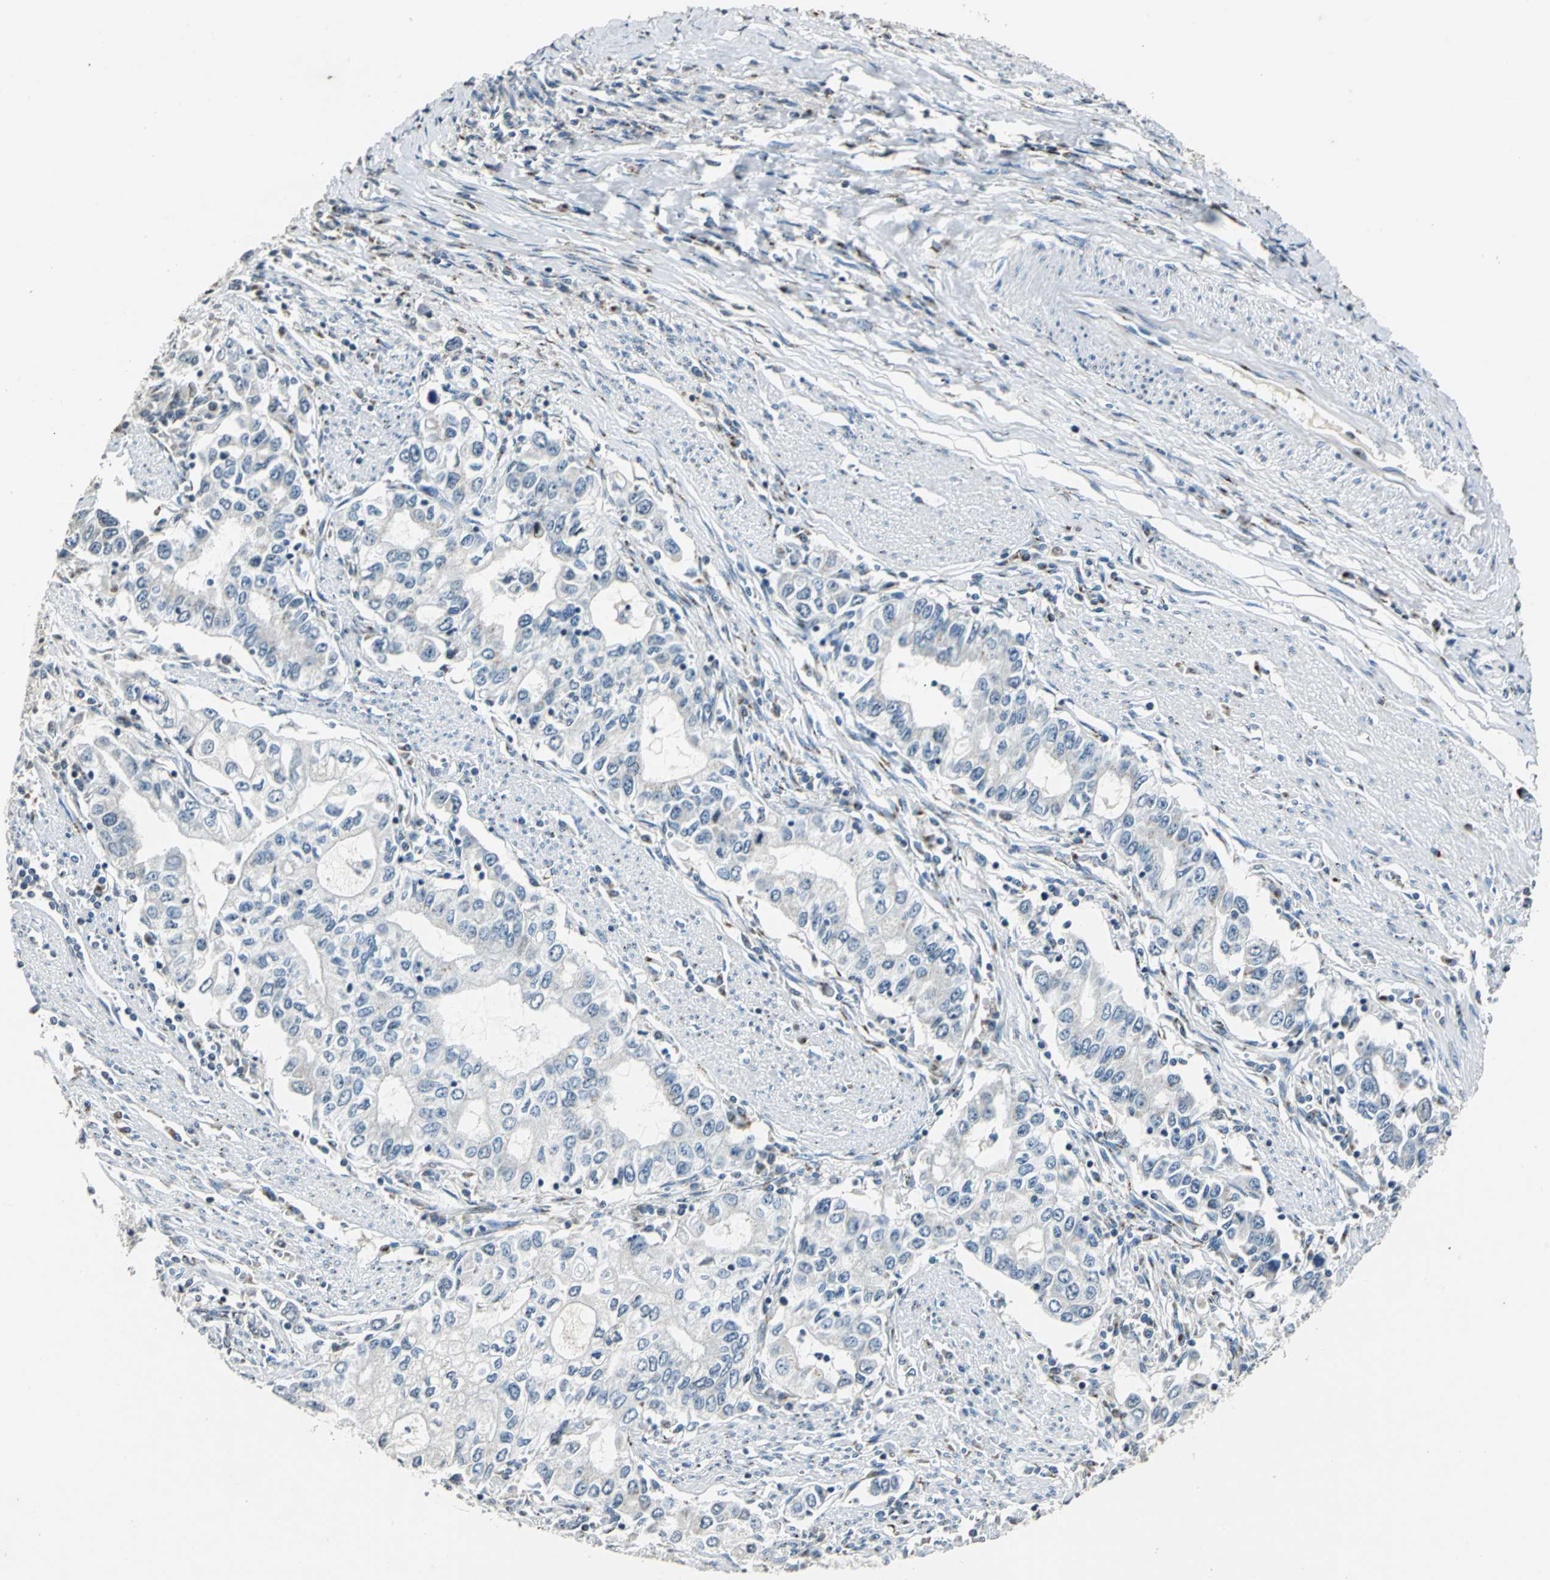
{"staining": {"intensity": "negative", "quantity": "none", "location": "none"}, "tissue": "stomach cancer", "cell_type": "Tumor cells", "image_type": "cancer", "snomed": [{"axis": "morphology", "description": "Adenocarcinoma, NOS"}, {"axis": "topography", "description": "Stomach, lower"}], "caption": "This image is of stomach cancer (adenocarcinoma) stained with IHC to label a protein in brown with the nuclei are counter-stained blue. There is no positivity in tumor cells. (Stains: DAB (3,3'-diaminobenzidine) immunohistochemistry (IHC) with hematoxylin counter stain, Microscopy: brightfield microscopy at high magnification).", "gene": "TMEM115", "patient": {"sex": "female", "age": 72}}